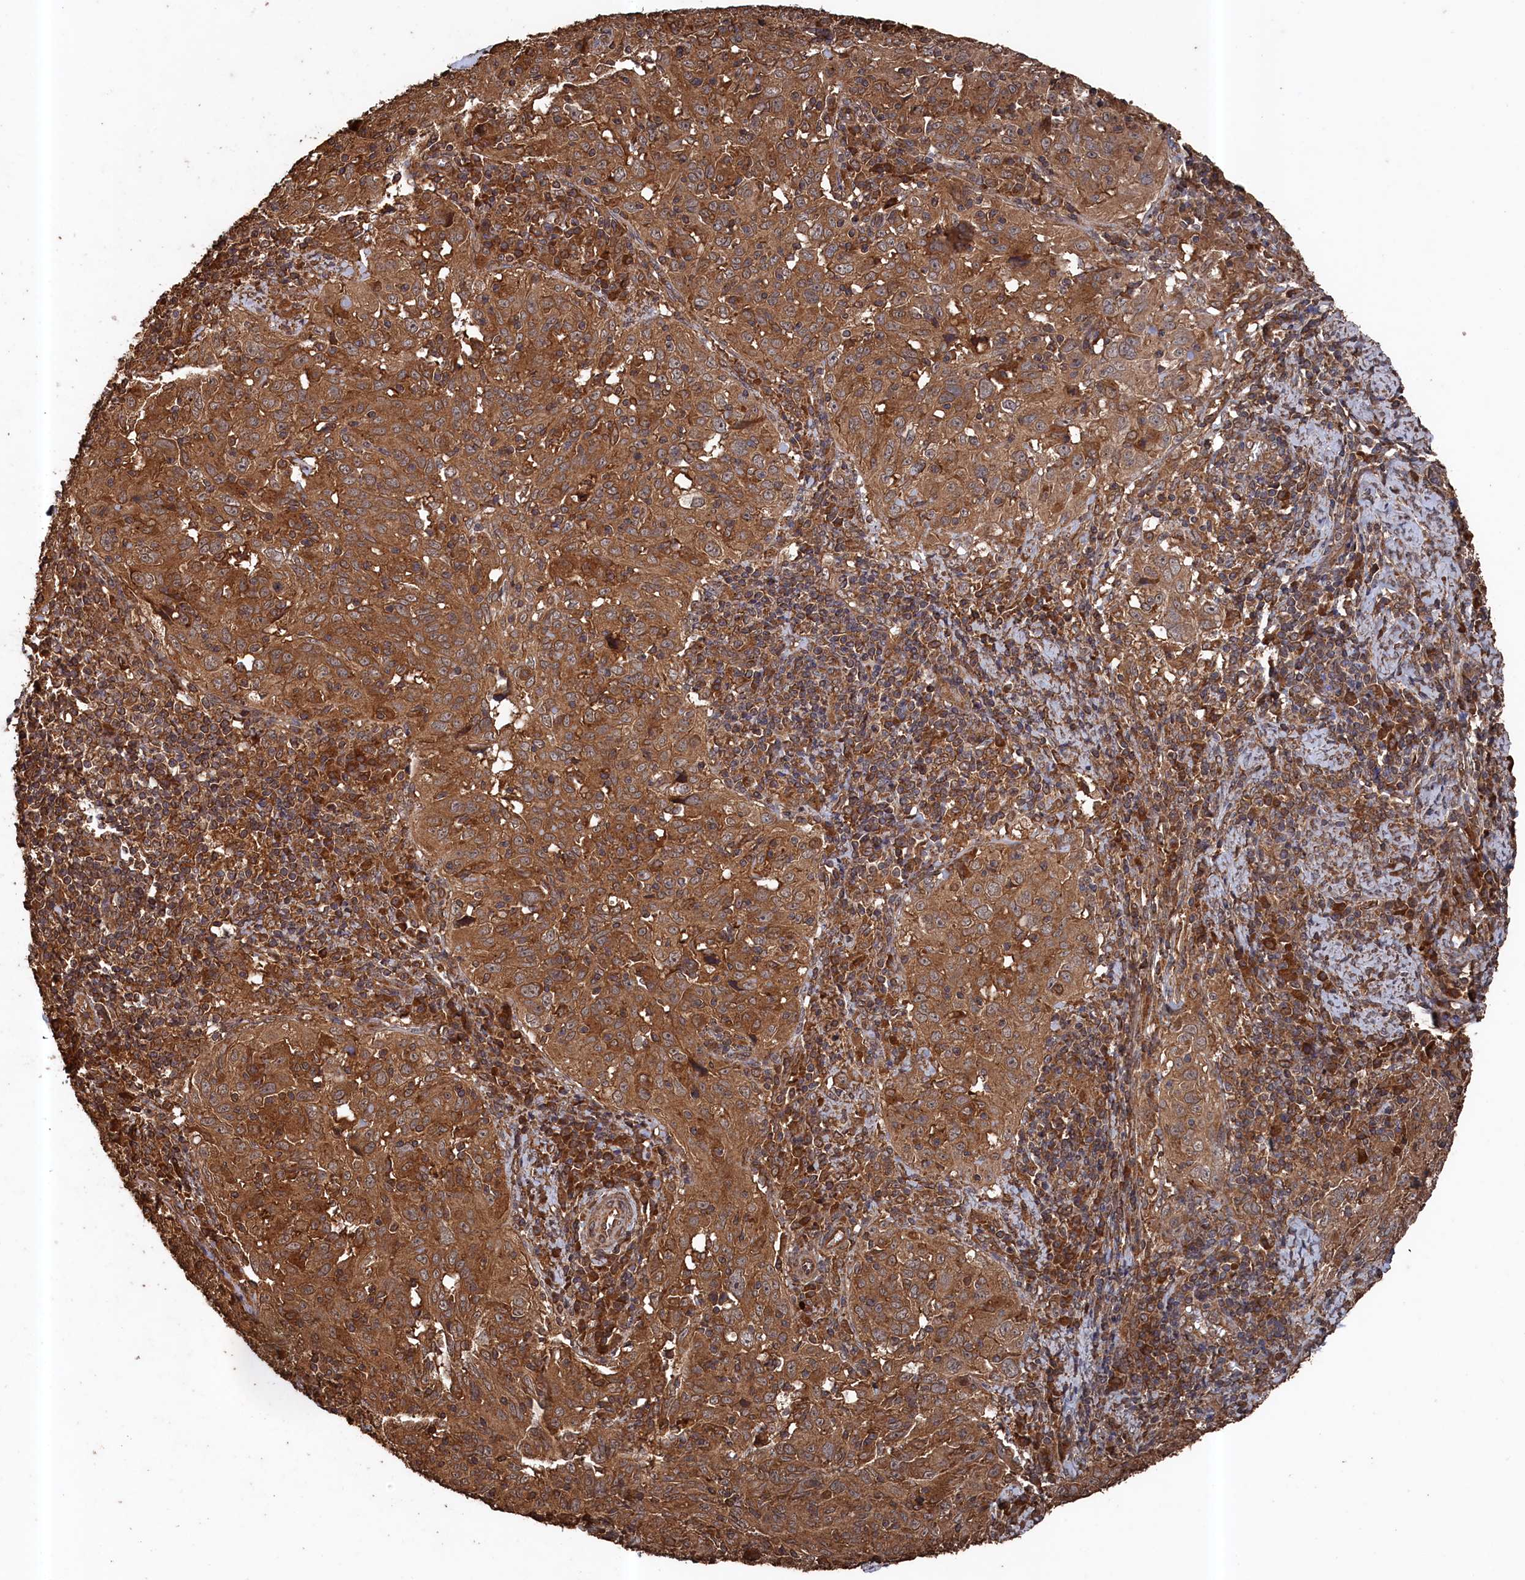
{"staining": {"intensity": "moderate", "quantity": ">75%", "location": "cytoplasmic/membranous"}, "tissue": "cervical cancer", "cell_type": "Tumor cells", "image_type": "cancer", "snomed": [{"axis": "morphology", "description": "Normal tissue, NOS"}, {"axis": "morphology", "description": "Squamous cell carcinoma, NOS"}, {"axis": "topography", "description": "Cervix"}], "caption": "Immunohistochemical staining of human squamous cell carcinoma (cervical) exhibits medium levels of moderate cytoplasmic/membranous positivity in about >75% of tumor cells. Immunohistochemistry stains the protein of interest in brown and the nuclei are stained blue.", "gene": "SNX33", "patient": {"sex": "female", "age": 31}}